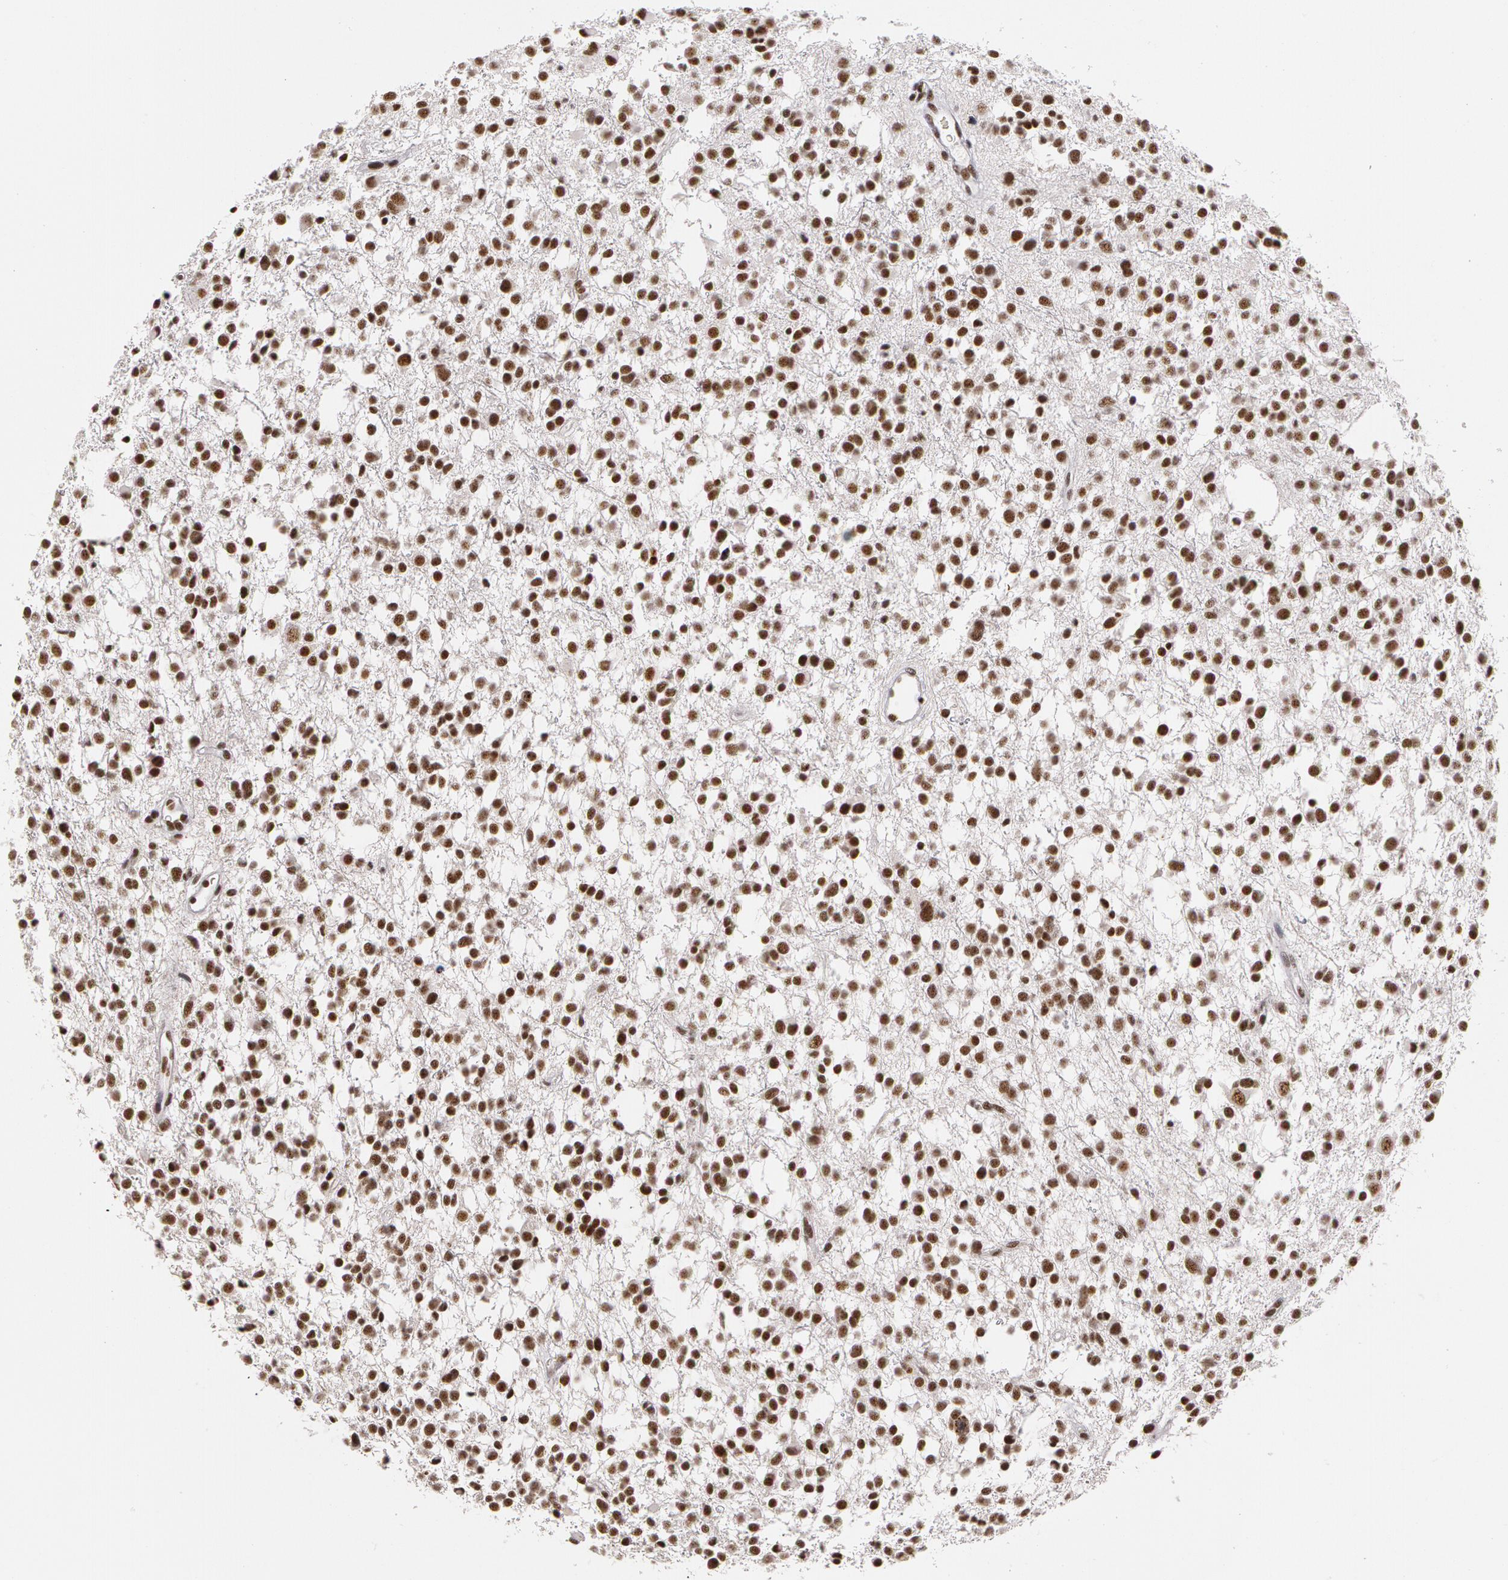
{"staining": {"intensity": "moderate", "quantity": ">75%", "location": "nuclear"}, "tissue": "glioma", "cell_type": "Tumor cells", "image_type": "cancer", "snomed": [{"axis": "morphology", "description": "Glioma, malignant, Low grade"}, {"axis": "topography", "description": "Brain"}], "caption": "DAB immunohistochemical staining of glioma shows moderate nuclear protein expression in approximately >75% of tumor cells.", "gene": "PNN", "patient": {"sex": "female", "age": 36}}